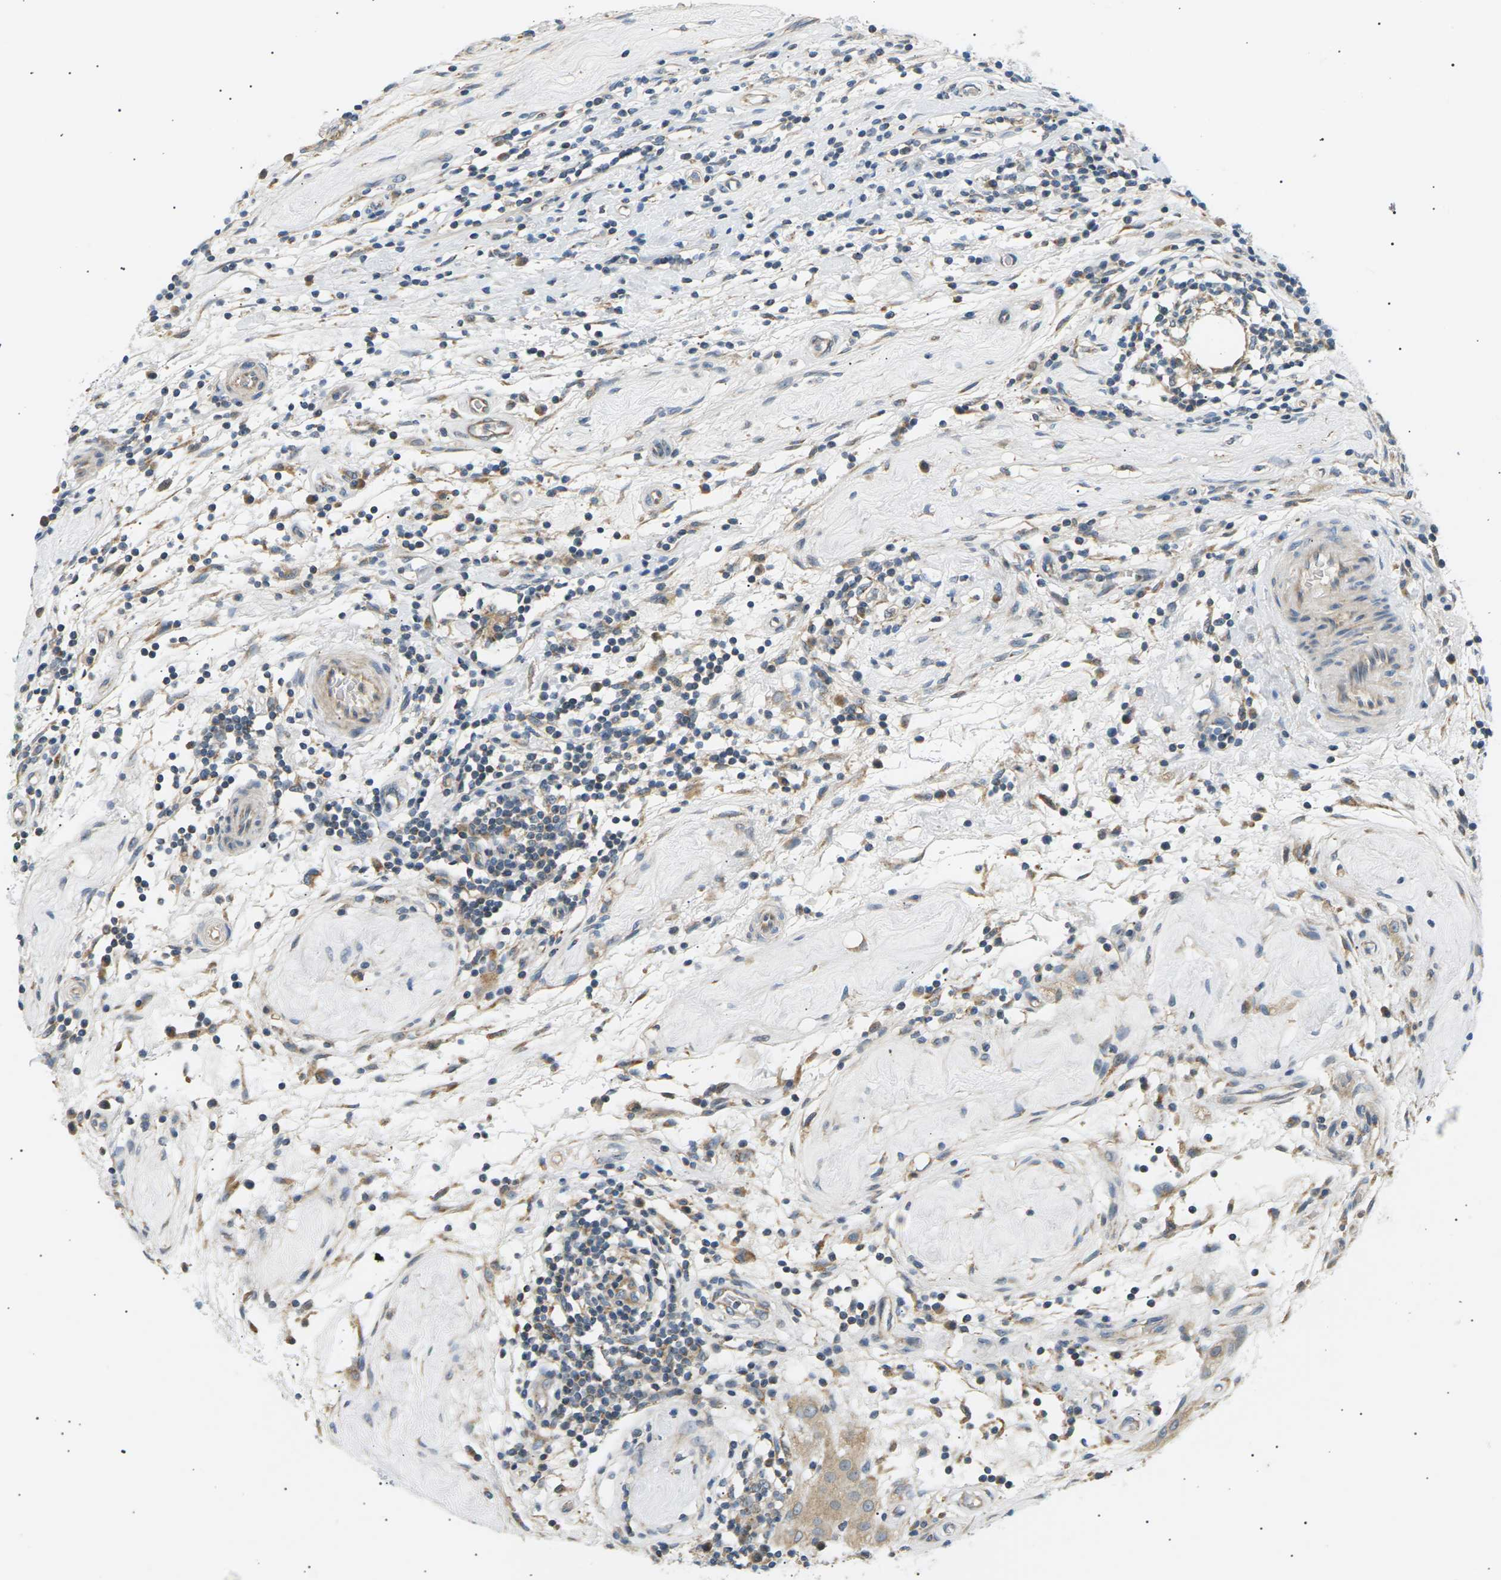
{"staining": {"intensity": "weak", "quantity": "<25%", "location": "cytoplasmic/membranous"}, "tissue": "testis cancer", "cell_type": "Tumor cells", "image_type": "cancer", "snomed": [{"axis": "morphology", "description": "Seminoma, NOS"}, {"axis": "topography", "description": "Testis"}], "caption": "IHC photomicrograph of human testis seminoma stained for a protein (brown), which demonstrates no expression in tumor cells.", "gene": "TBC1D8", "patient": {"sex": "male", "age": 43}}